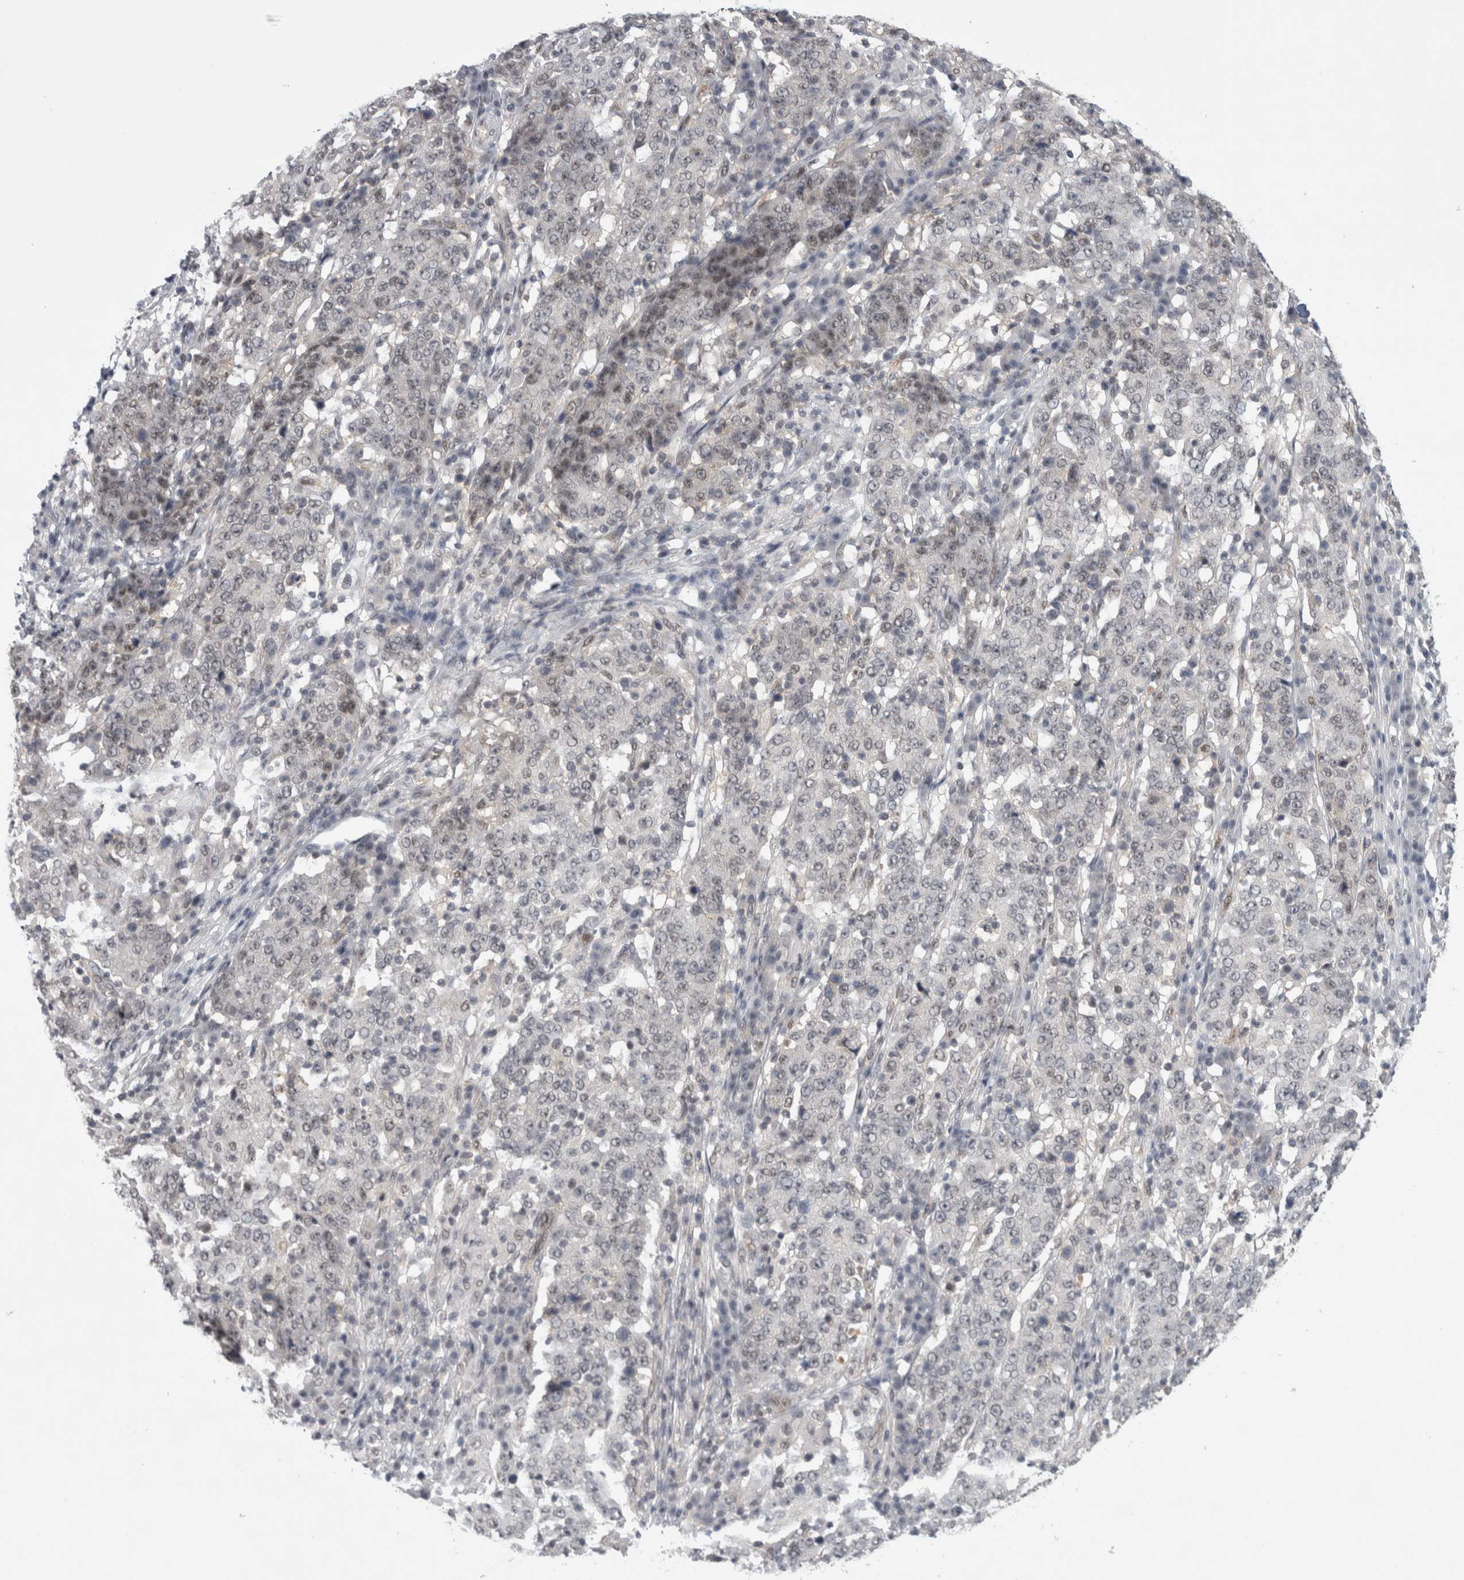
{"staining": {"intensity": "weak", "quantity": "25%-75%", "location": "nuclear"}, "tissue": "stomach cancer", "cell_type": "Tumor cells", "image_type": "cancer", "snomed": [{"axis": "morphology", "description": "Adenocarcinoma, NOS"}, {"axis": "topography", "description": "Stomach"}], "caption": "Stomach cancer was stained to show a protein in brown. There is low levels of weak nuclear staining in about 25%-75% of tumor cells.", "gene": "PSMB2", "patient": {"sex": "male", "age": 59}}